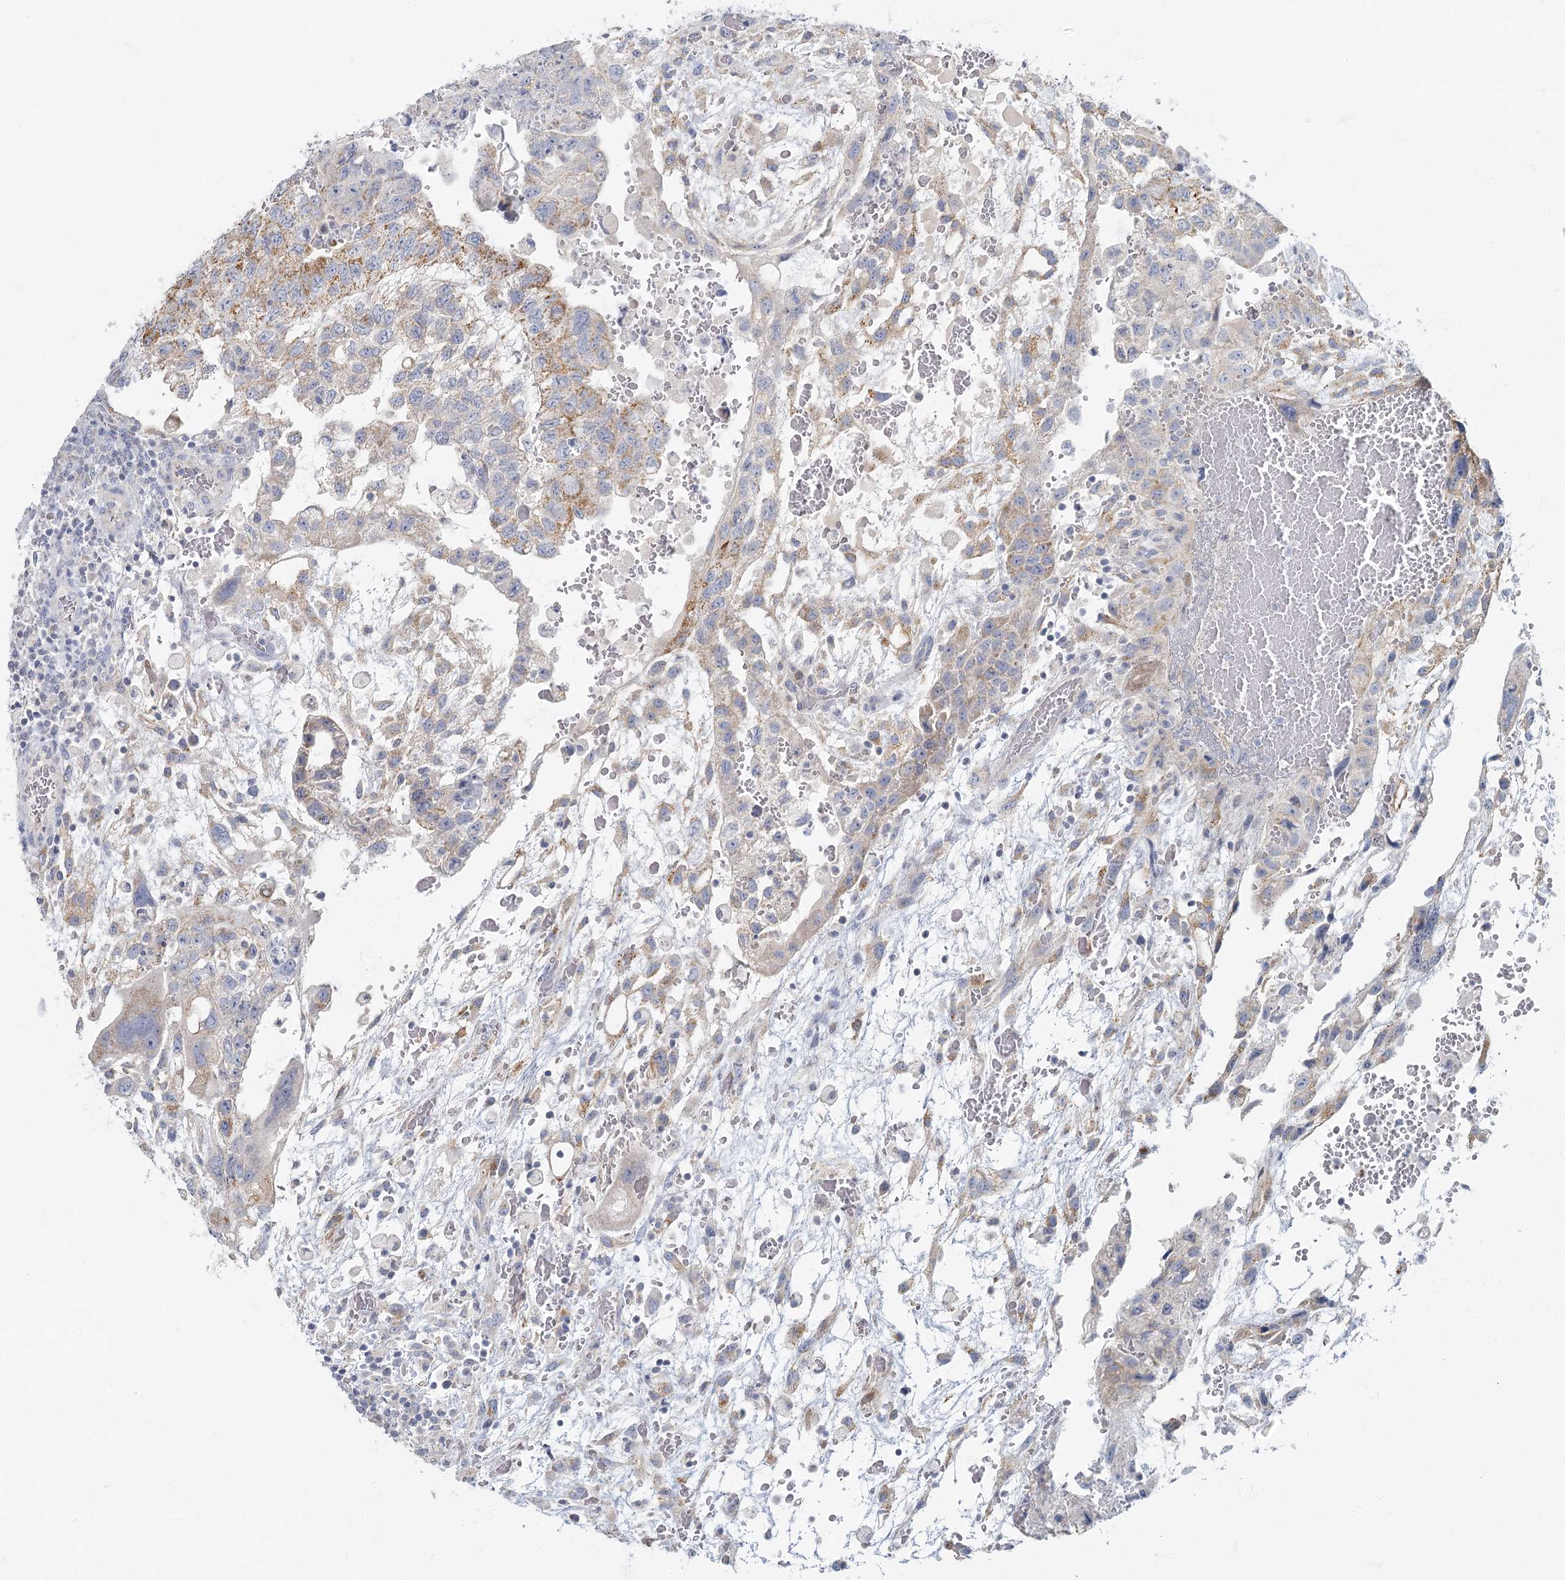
{"staining": {"intensity": "moderate", "quantity": "<25%", "location": "cytoplasmic/membranous"}, "tissue": "testis cancer", "cell_type": "Tumor cells", "image_type": "cancer", "snomed": [{"axis": "morphology", "description": "Carcinoma, Embryonal, NOS"}, {"axis": "topography", "description": "Testis"}], "caption": "Immunohistochemical staining of testis embryonal carcinoma exhibits low levels of moderate cytoplasmic/membranous positivity in approximately <25% of tumor cells.", "gene": "FAM110C", "patient": {"sex": "male", "age": 36}}